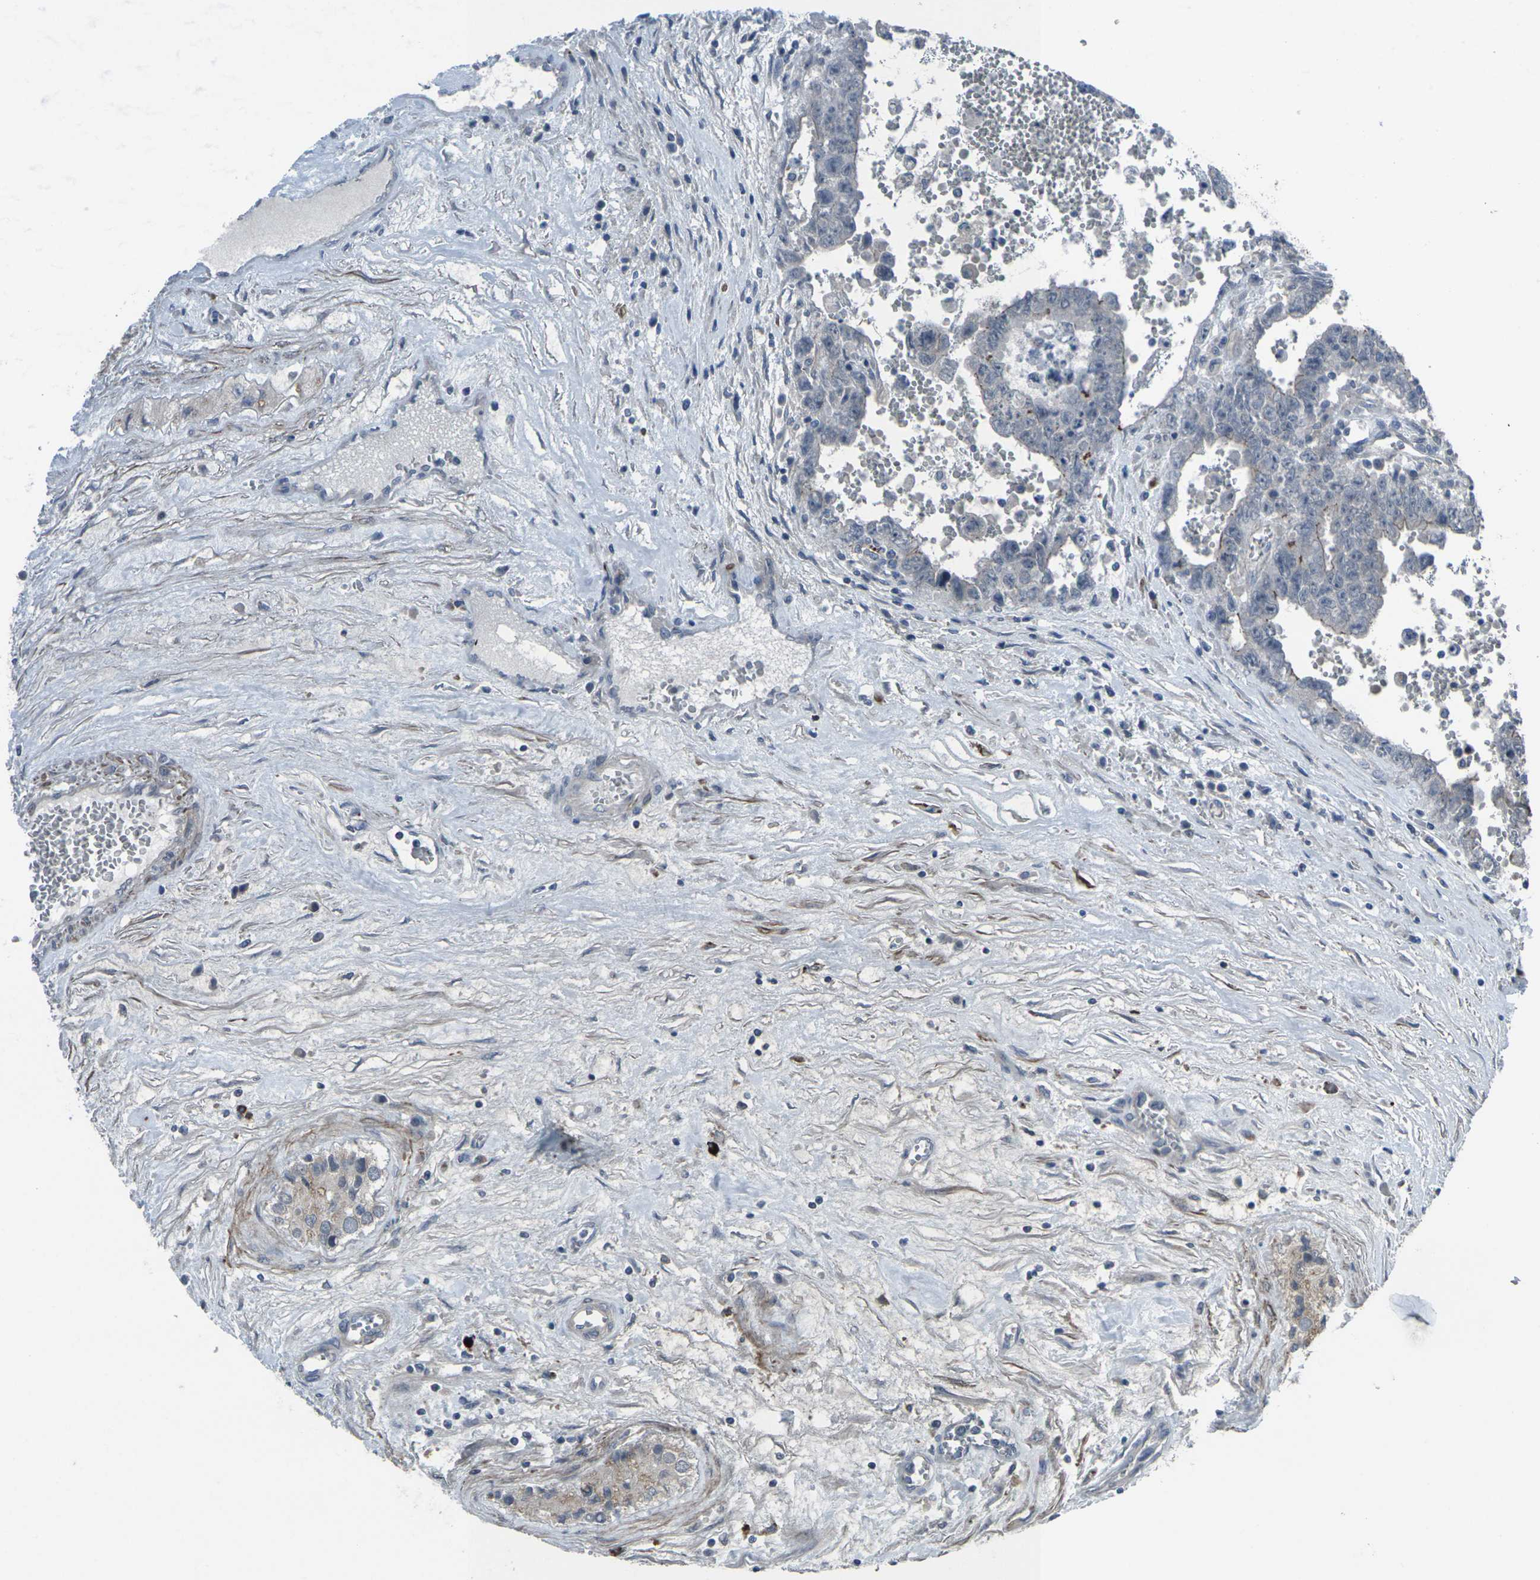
{"staining": {"intensity": "negative", "quantity": "none", "location": "none"}, "tissue": "testis cancer", "cell_type": "Tumor cells", "image_type": "cancer", "snomed": [{"axis": "morphology", "description": "Carcinoma, Embryonal, NOS"}, {"axis": "topography", "description": "Testis"}], "caption": "High power microscopy histopathology image of an IHC photomicrograph of embryonal carcinoma (testis), revealing no significant staining in tumor cells. Brightfield microscopy of immunohistochemistry stained with DAB (brown) and hematoxylin (blue), captured at high magnification.", "gene": "CCR10", "patient": {"sex": "male", "age": 28}}